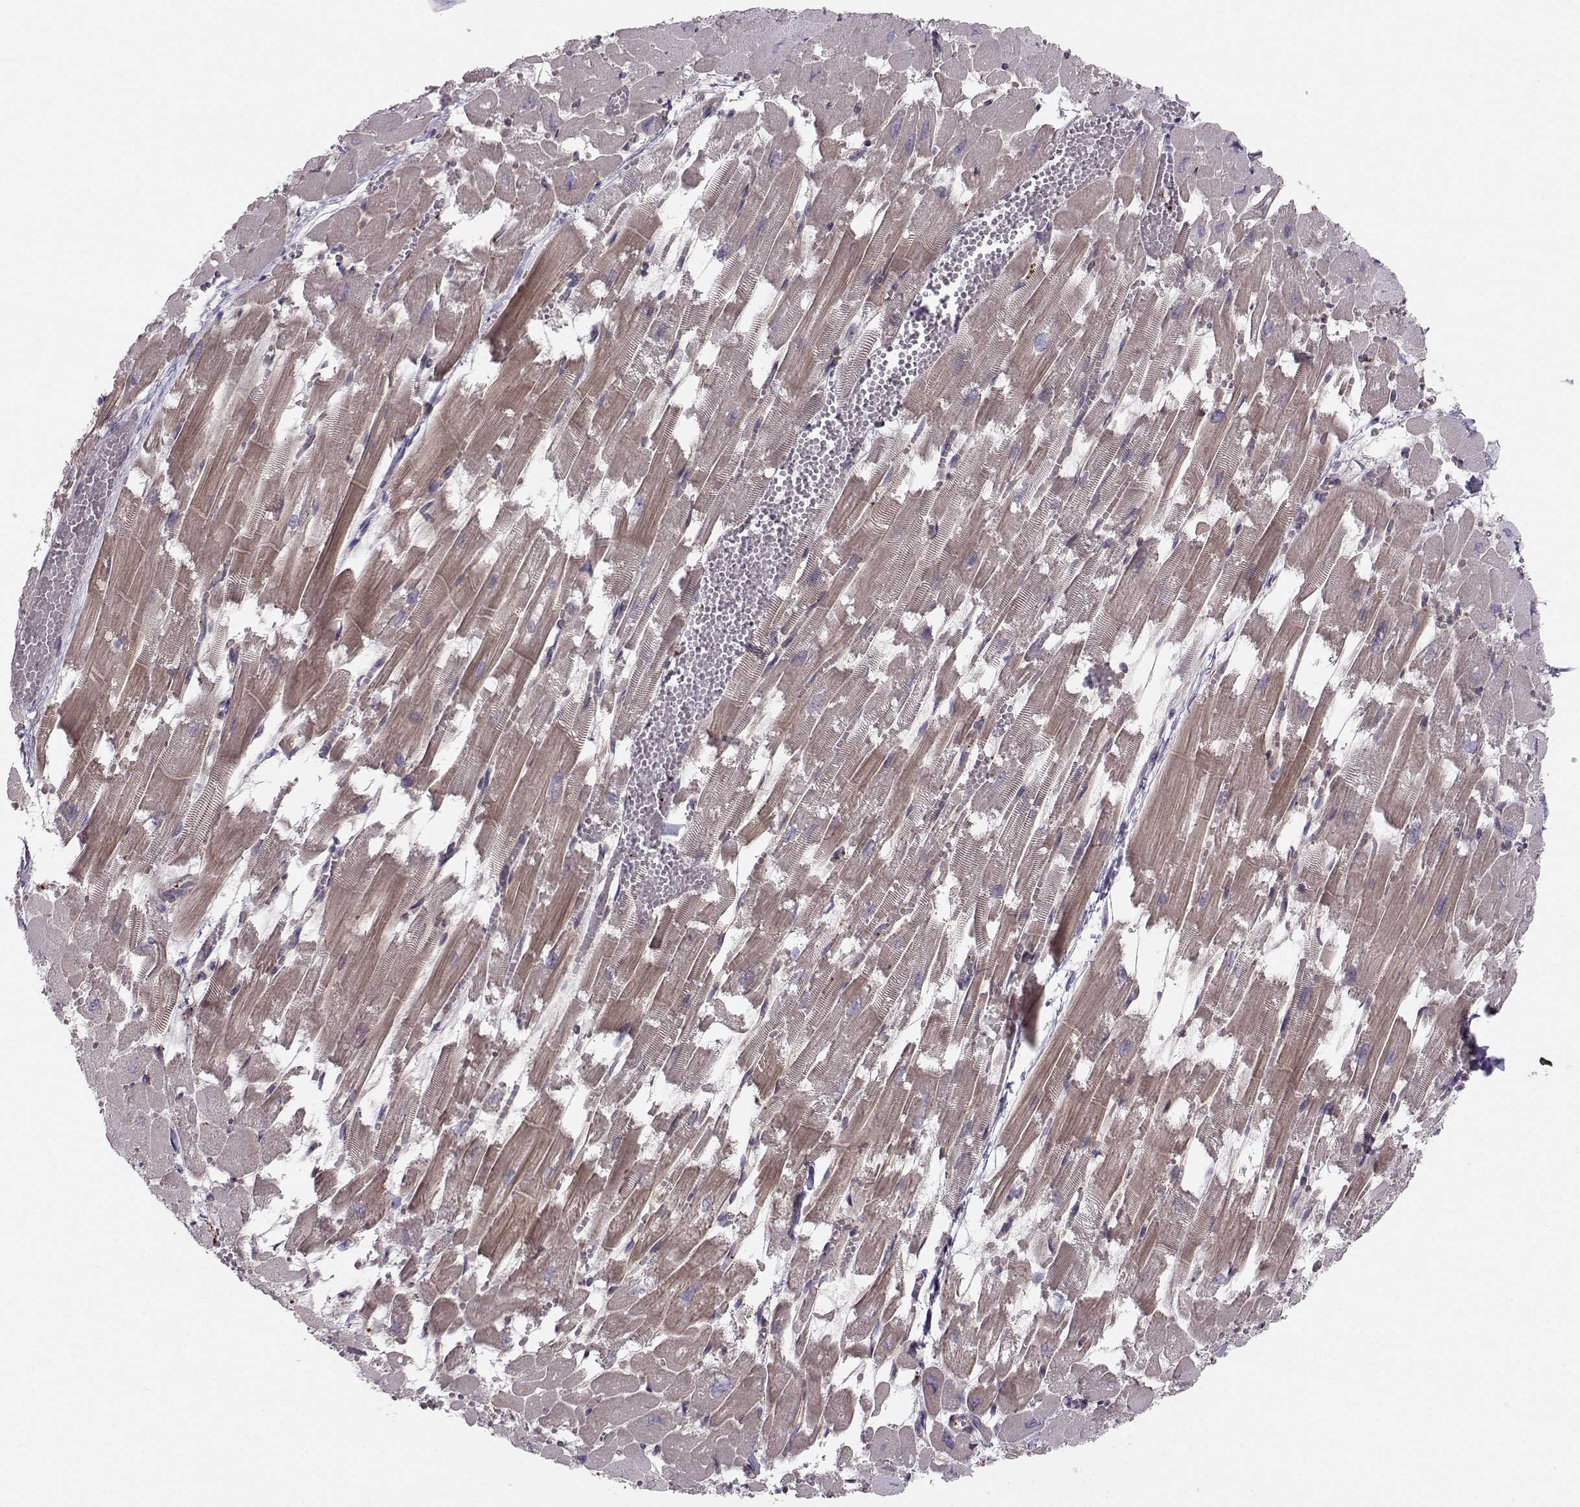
{"staining": {"intensity": "moderate", "quantity": "25%-75%", "location": "cytoplasmic/membranous"}, "tissue": "heart muscle", "cell_type": "Cardiomyocytes", "image_type": "normal", "snomed": [{"axis": "morphology", "description": "Normal tissue, NOS"}, {"axis": "topography", "description": "Heart"}], "caption": "This image reveals normal heart muscle stained with immunohistochemistry (IHC) to label a protein in brown. The cytoplasmic/membranous of cardiomyocytes show moderate positivity for the protein. Nuclei are counter-stained blue.", "gene": "ASB16", "patient": {"sex": "female", "age": 52}}